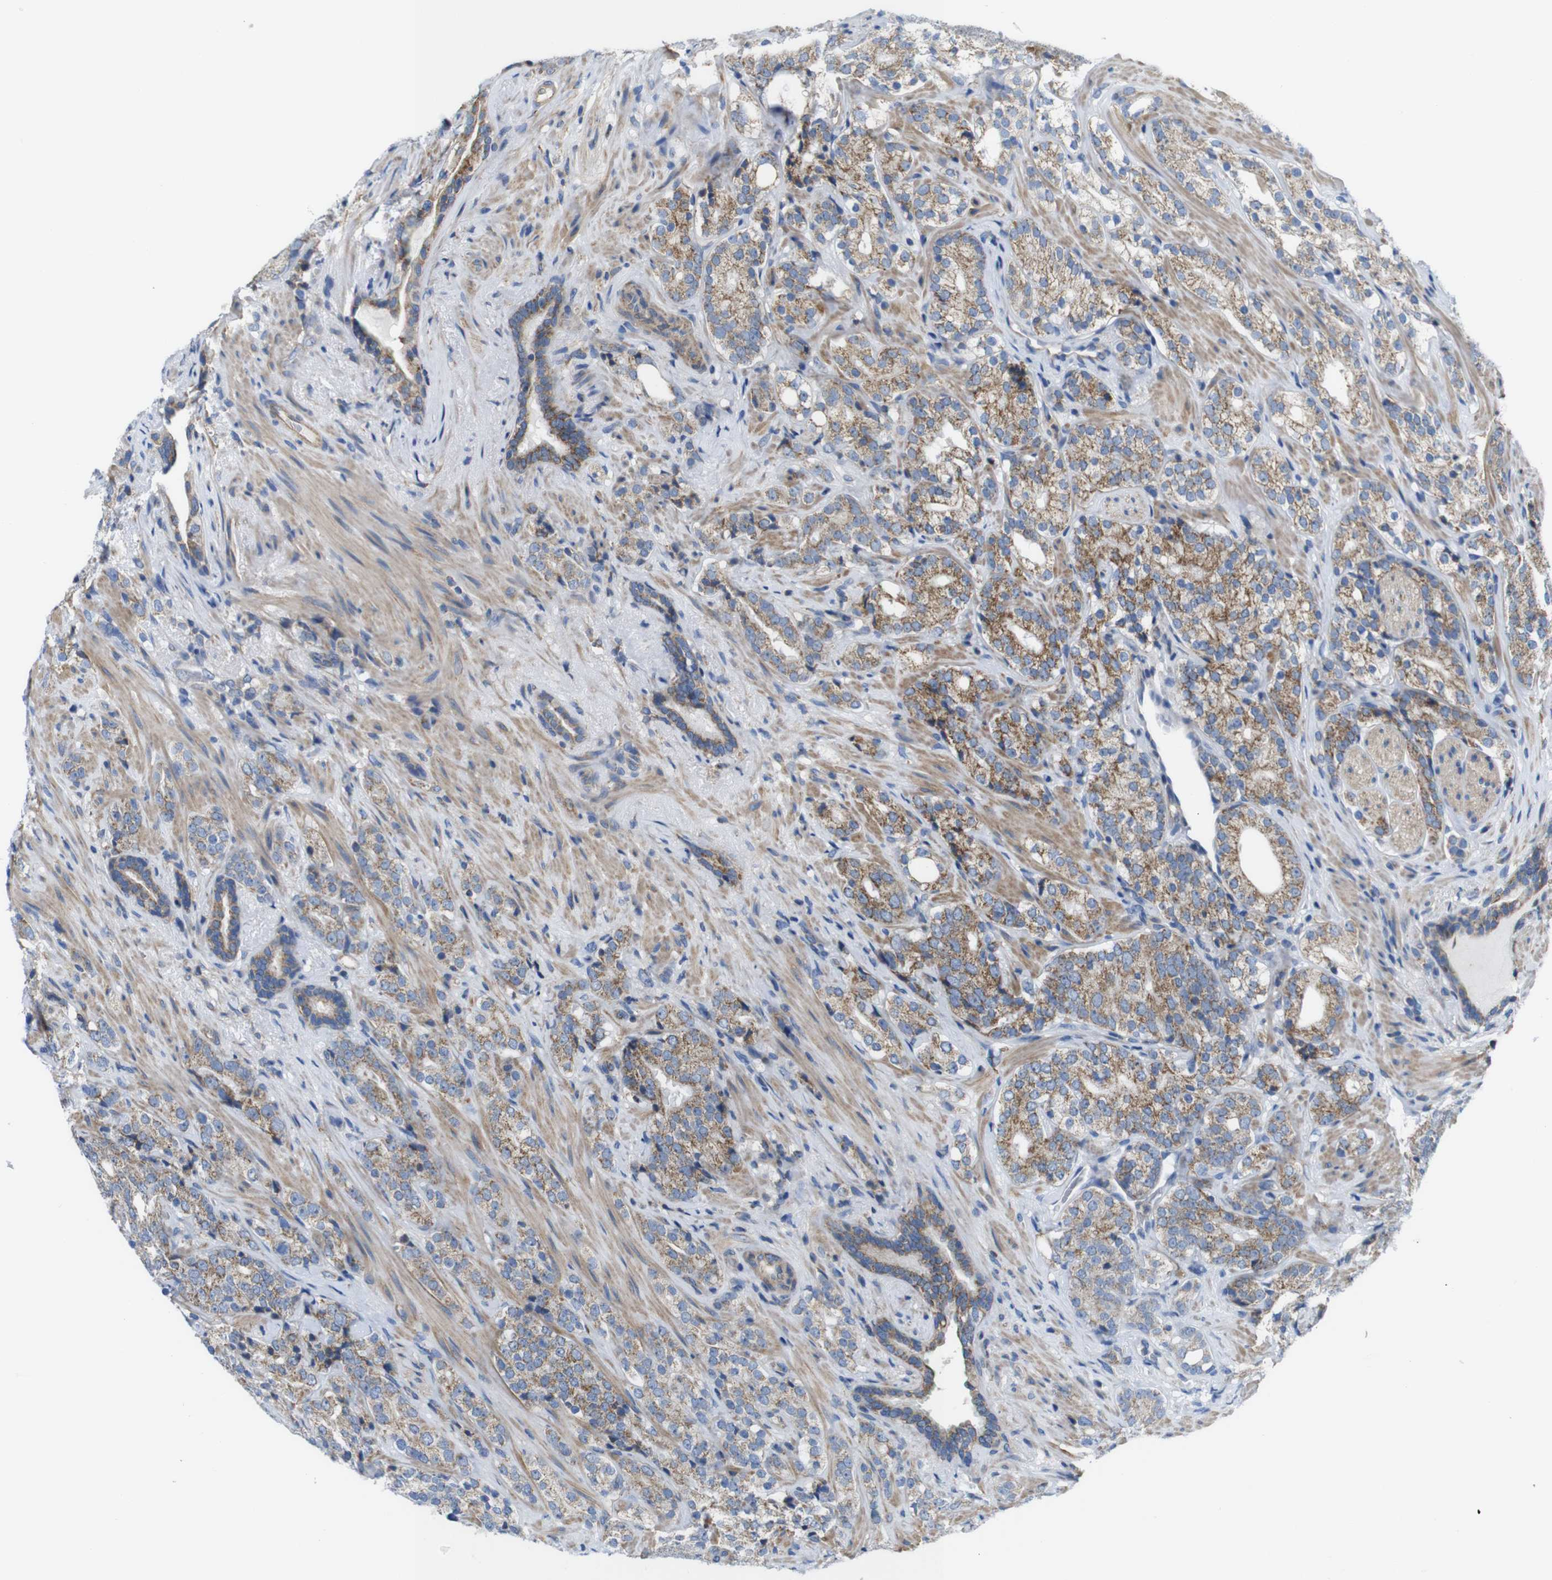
{"staining": {"intensity": "moderate", "quantity": ">75%", "location": "cytoplasmic/membranous"}, "tissue": "prostate cancer", "cell_type": "Tumor cells", "image_type": "cancer", "snomed": [{"axis": "morphology", "description": "Adenocarcinoma, High grade"}, {"axis": "topography", "description": "Prostate"}], "caption": "High-magnification brightfield microscopy of prostate cancer (adenocarcinoma (high-grade)) stained with DAB (brown) and counterstained with hematoxylin (blue). tumor cells exhibit moderate cytoplasmic/membranous expression is appreciated in approximately>75% of cells.", "gene": "PDCD1LG2", "patient": {"sex": "male", "age": 71}}